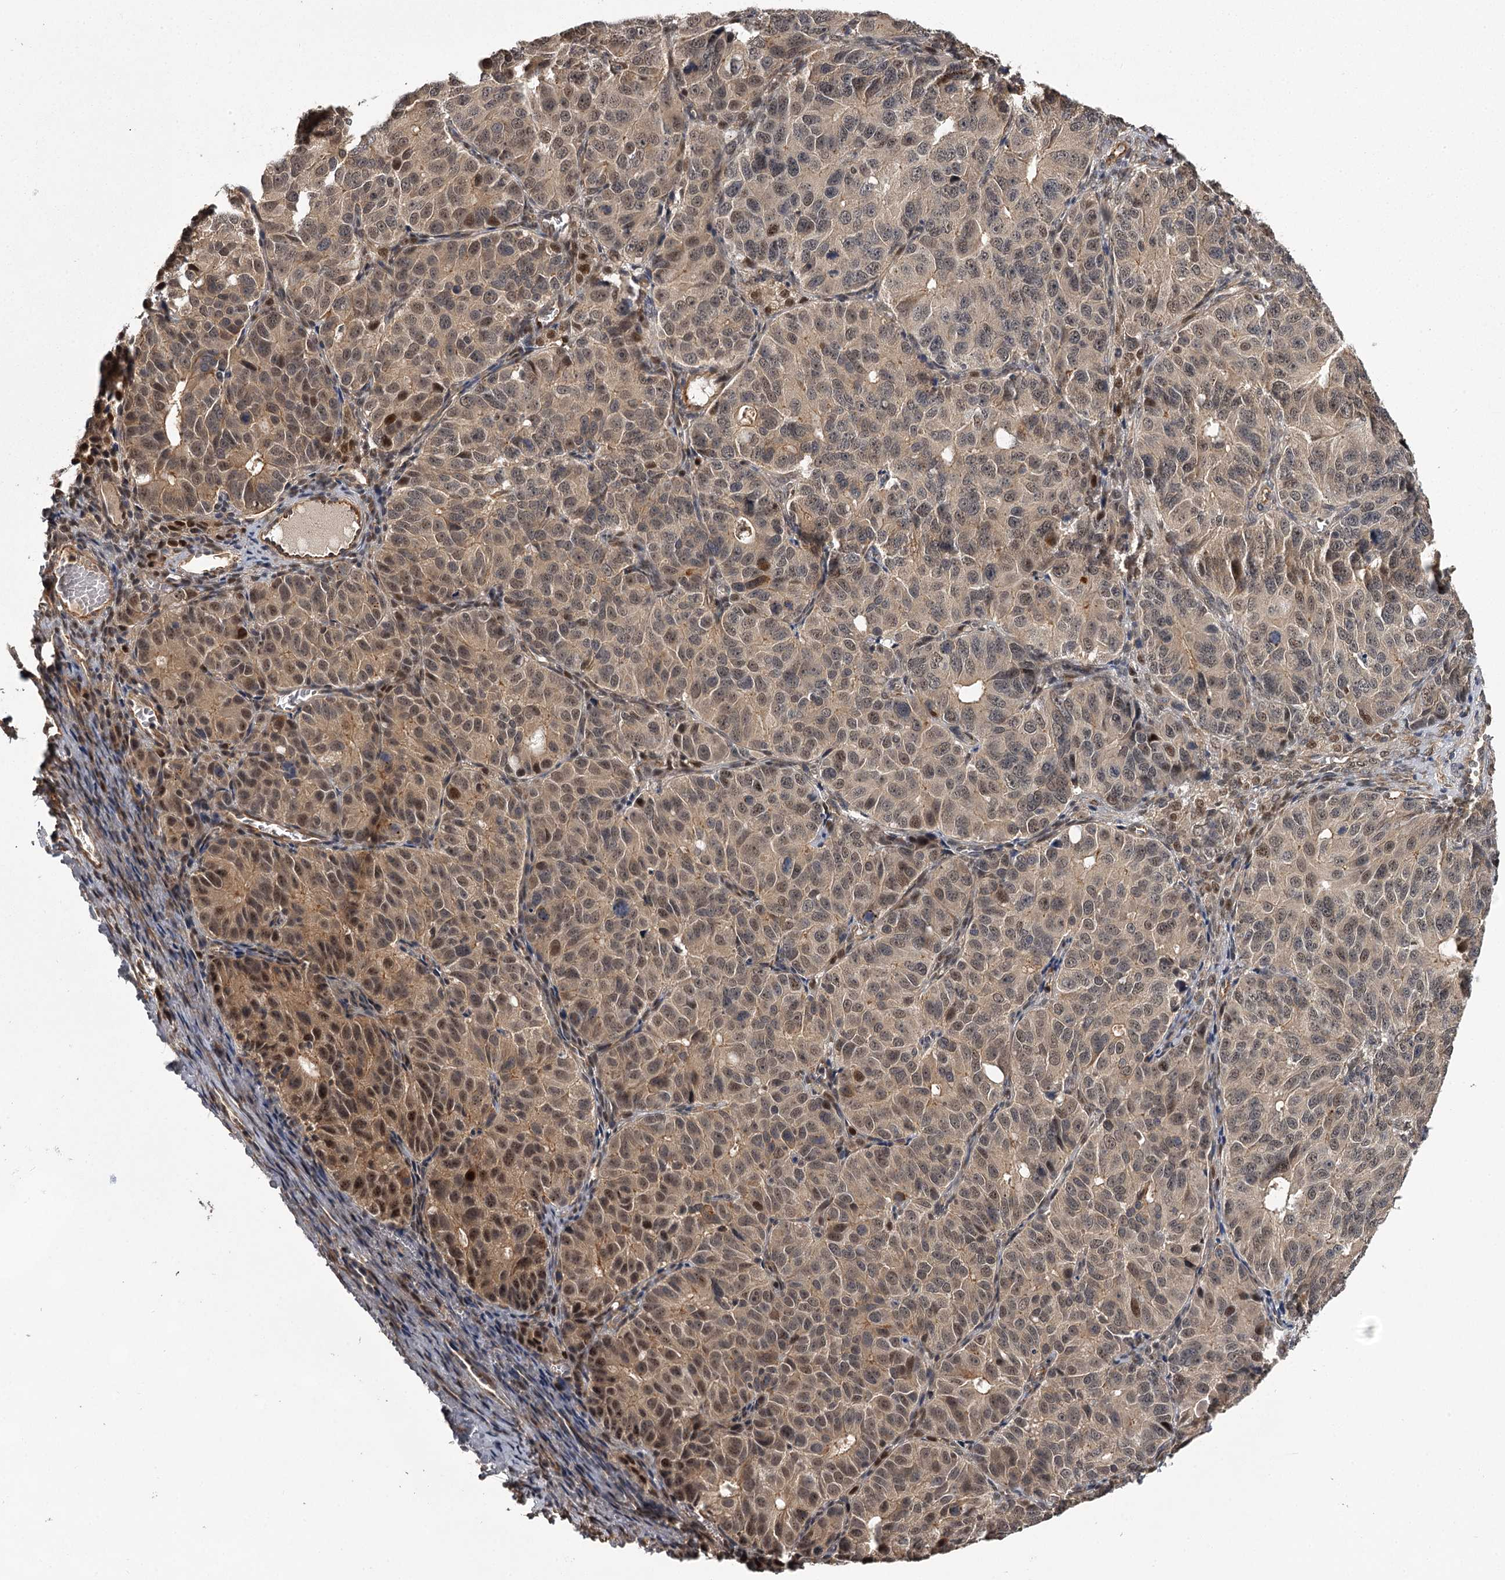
{"staining": {"intensity": "moderate", "quantity": "<25%", "location": "nuclear"}, "tissue": "ovarian cancer", "cell_type": "Tumor cells", "image_type": "cancer", "snomed": [{"axis": "morphology", "description": "Carcinoma, endometroid"}, {"axis": "topography", "description": "Ovary"}], "caption": "A photomicrograph of human ovarian cancer (endometroid carcinoma) stained for a protein reveals moderate nuclear brown staining in tumor cells.", "gene": "MAML3", "patient": {"sex": "female", "age": 51}}